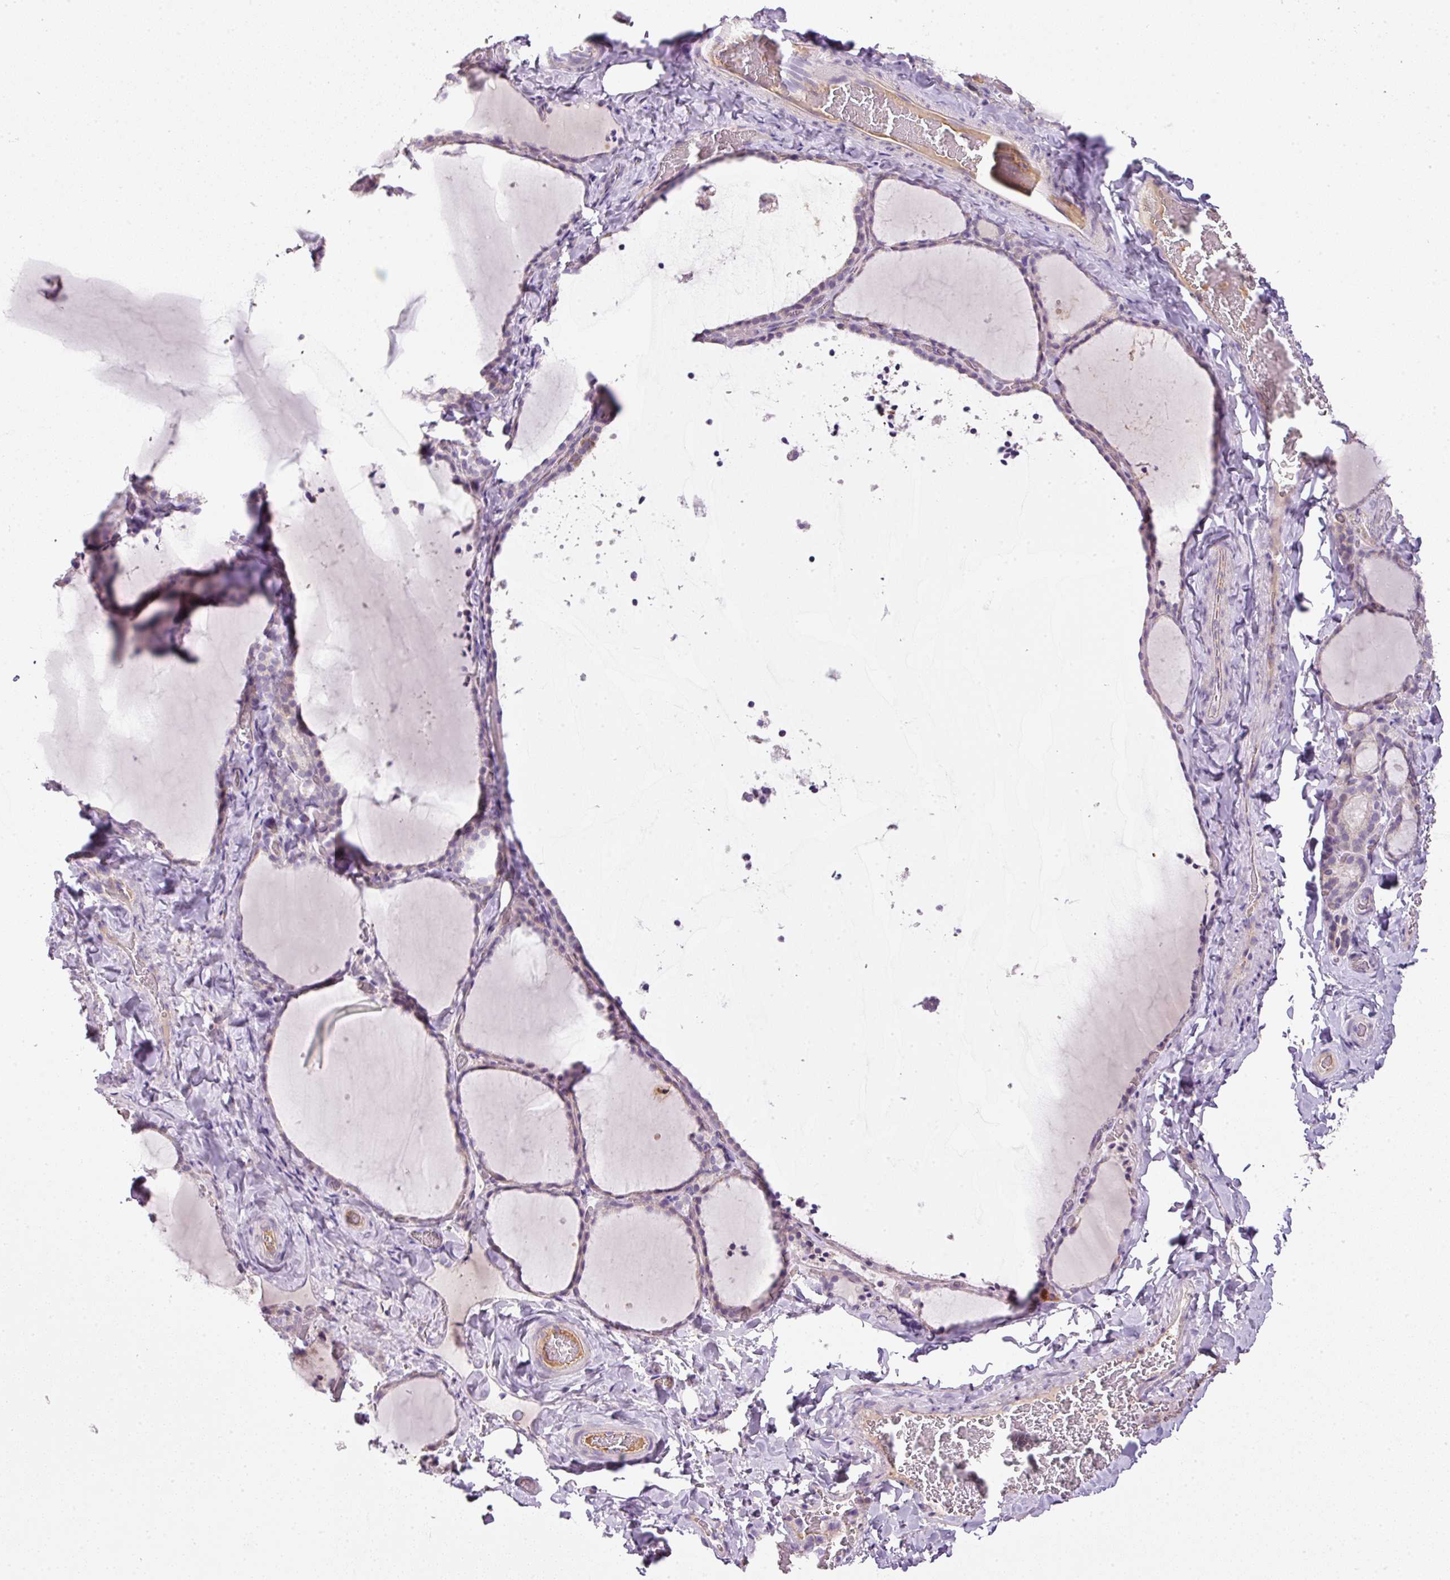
{"staining": {"intensity": "negative", "quantity": "none", "location": "none"}, "tissue": "thyroid gland", "cell_type": "Glandular cells", "image_type": "normal", "snomed": [{"axis": "morphology", "description": "Normal tissue, NOS"}, {"axis": "topography", "description": "Thyroid gland"}], "caption": "Thyroid gland was stained to show a protein in brown. There is no significant expression in glandular cells. (DAB IHC with hematoxylin counter stain).", "gene": "KPNA5", "patient": {"sex": "female", "age": 22}}